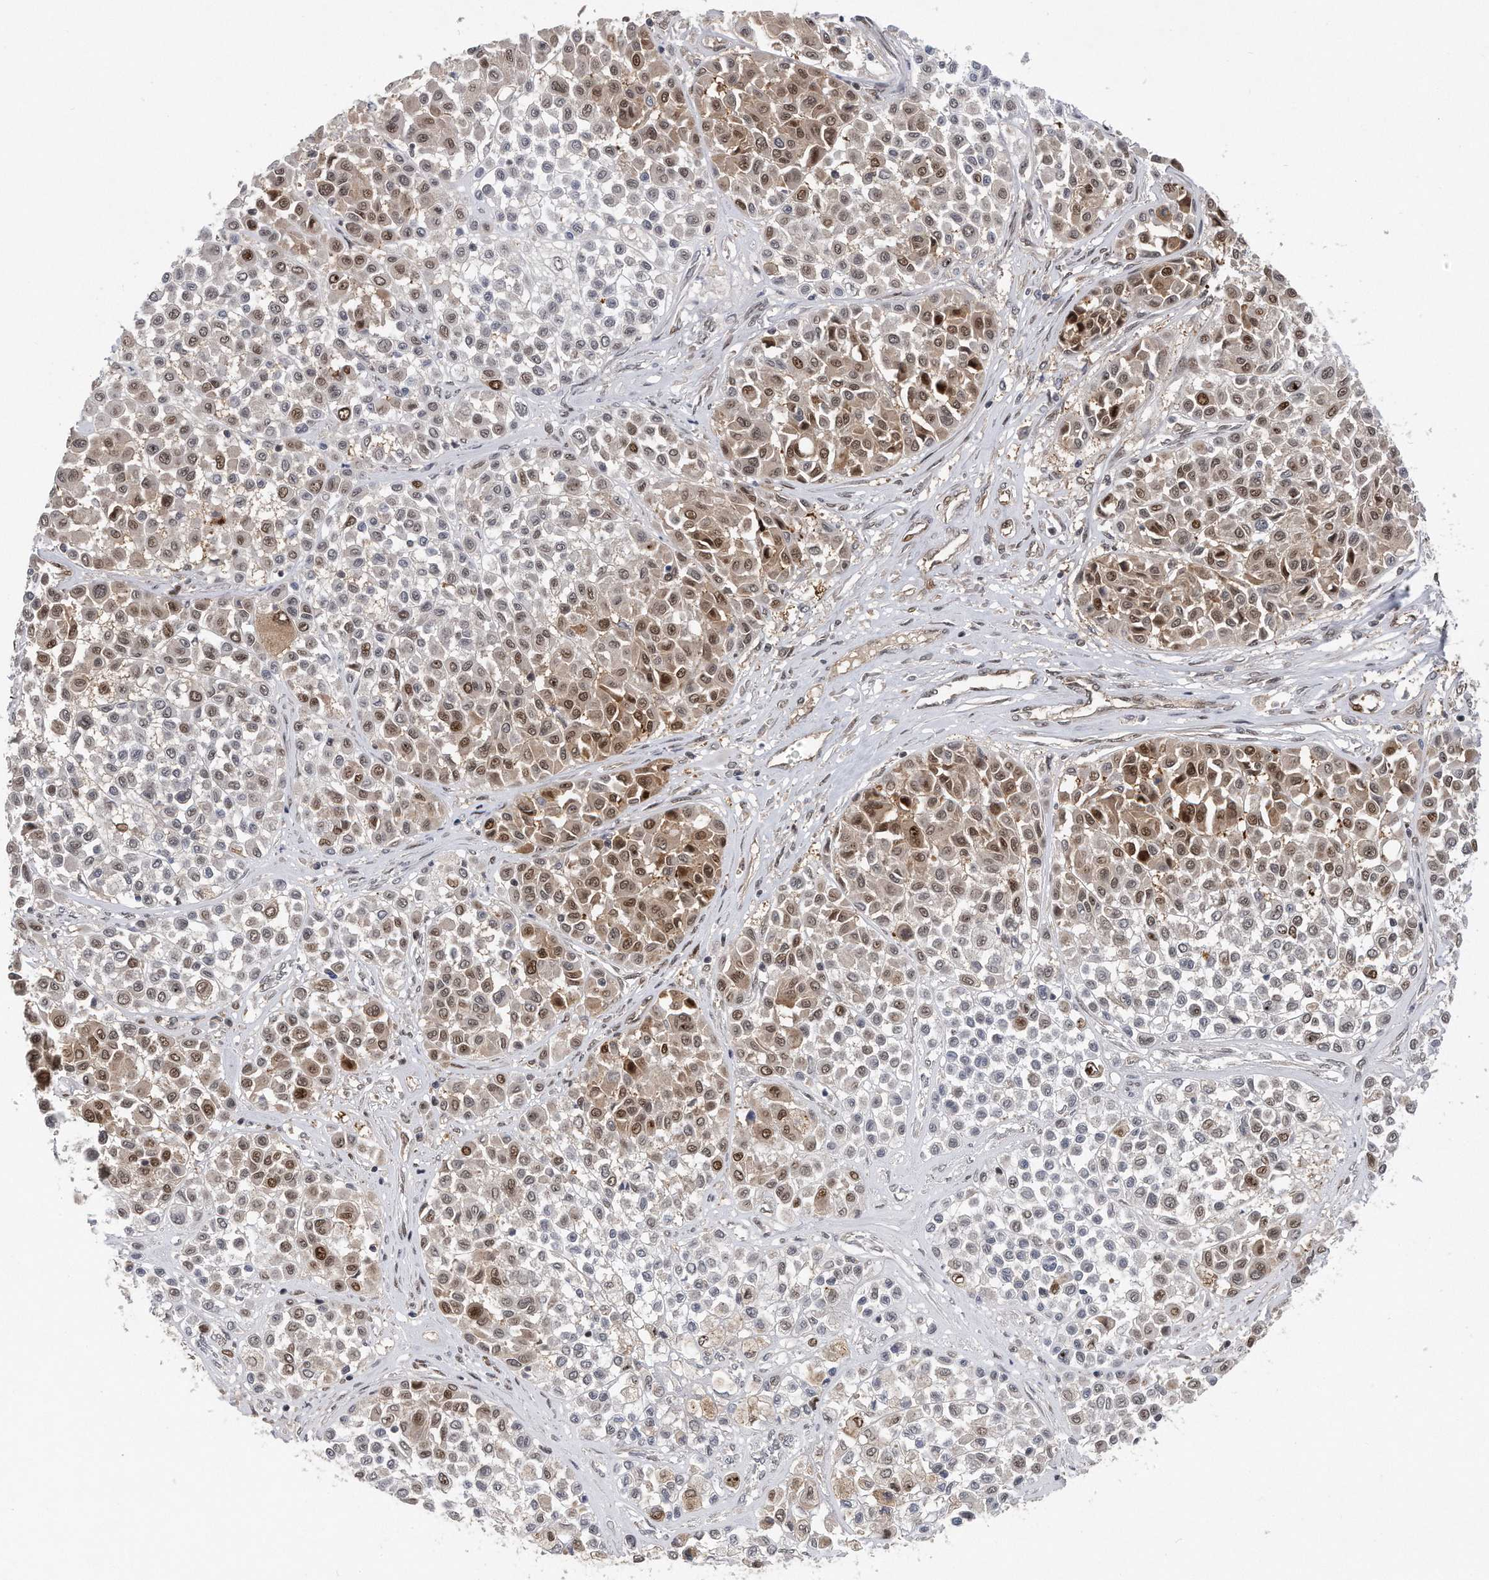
{"staining": {"intensity": "moderate", "quantity": "25%-75%", "location": "nuclear"}, "tissue": "melanoma", "cell_type": "Tumor cells", "image_type": "cancer", "snomed": [{"axis": "morphology", "description": "Malignant melanoma, Metastatic site"}, {"axis": "topography", "description": "Soft tissue"}], "caption": "Approximately 25%-75% of tumor cells in malignant melanoma (metastatic site) exhibit moderate nuclear protein expression as visualized by brown immunohistochemical staining.", "gene": "RWDD2A", "patient": {"sex": "male", "age": 41}}